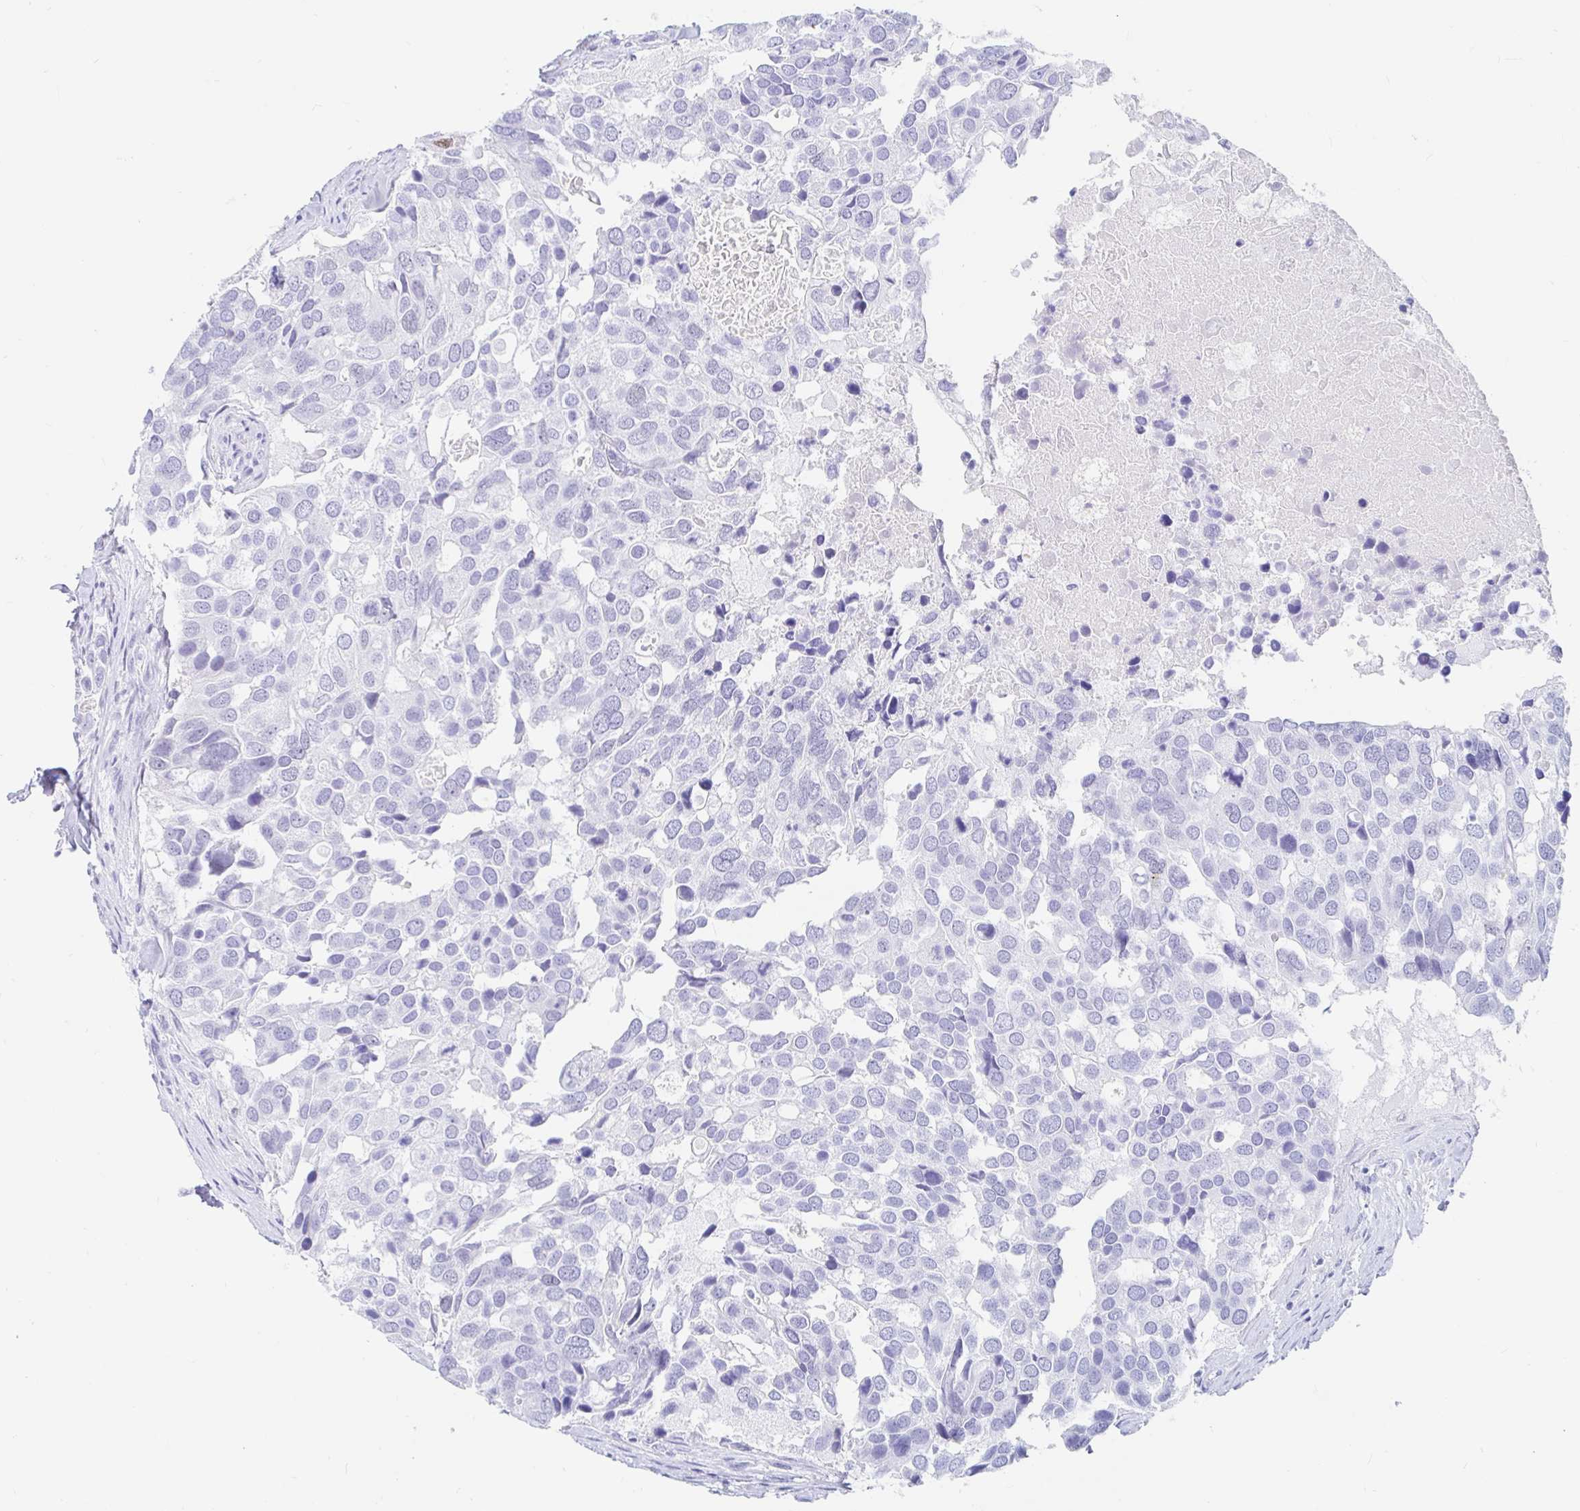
{"staining": {"intensity": "negative", "quantity": "none", "location": "none"}, "tissue": "breast cancer", "cell_type": "Tumor cells", "image_type": "cancer", "snomed": [{"axis": "morphology", "description": "Duct carcinoma"}, {"axis": "topography", "description": "Breast"}], "caption": "The histopathology image reveals no significant positivity in tumor cells of breast cancer. (Immunohistochemistry (ihc), brightfield microscopy, high magnification).", "gene": "OR6T1", "patient": {"sex": "female", "age": 83}}